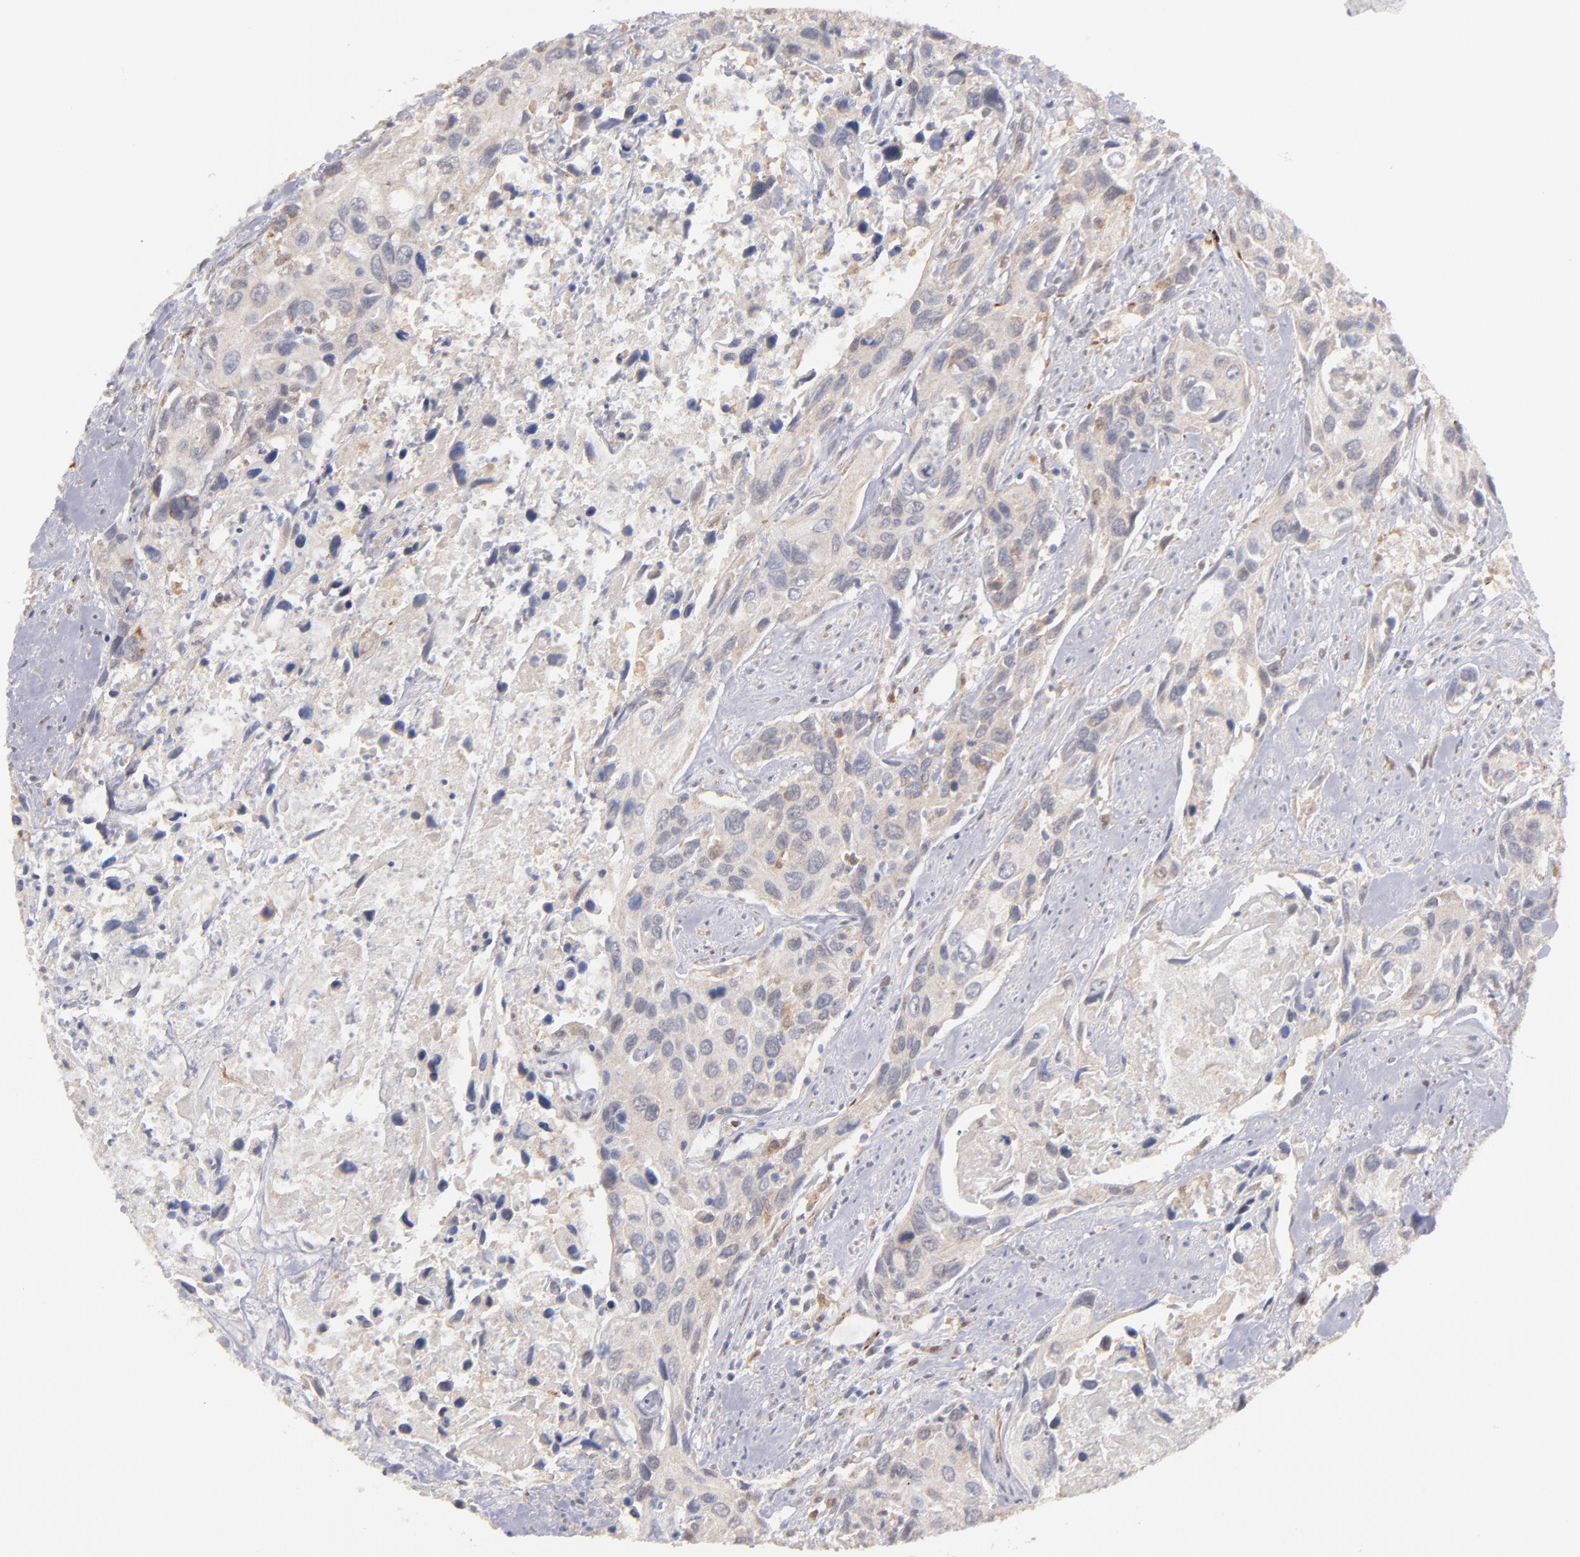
{"staining": {"intensity": "moderate", "quantity": ">75%", "location": "cytoplasmic/membranous"}, "tissue": "urothelial cancer", "cell_type": "Tumor cells", "image_type": "cancer", "snomed": [{"axis": "morphology", "description": "Urothelial carcinoma, High grade"}, {"axis": "topography", "description": "Urinary bladder"}], "caption": "The image shows staining of urothelial cancer, revealing moderate cytoplasmic/membranous protein expression (brown color) within tumor cells.", "gene": "GMFG", "patient": {"sex": "male", "age": 71}}